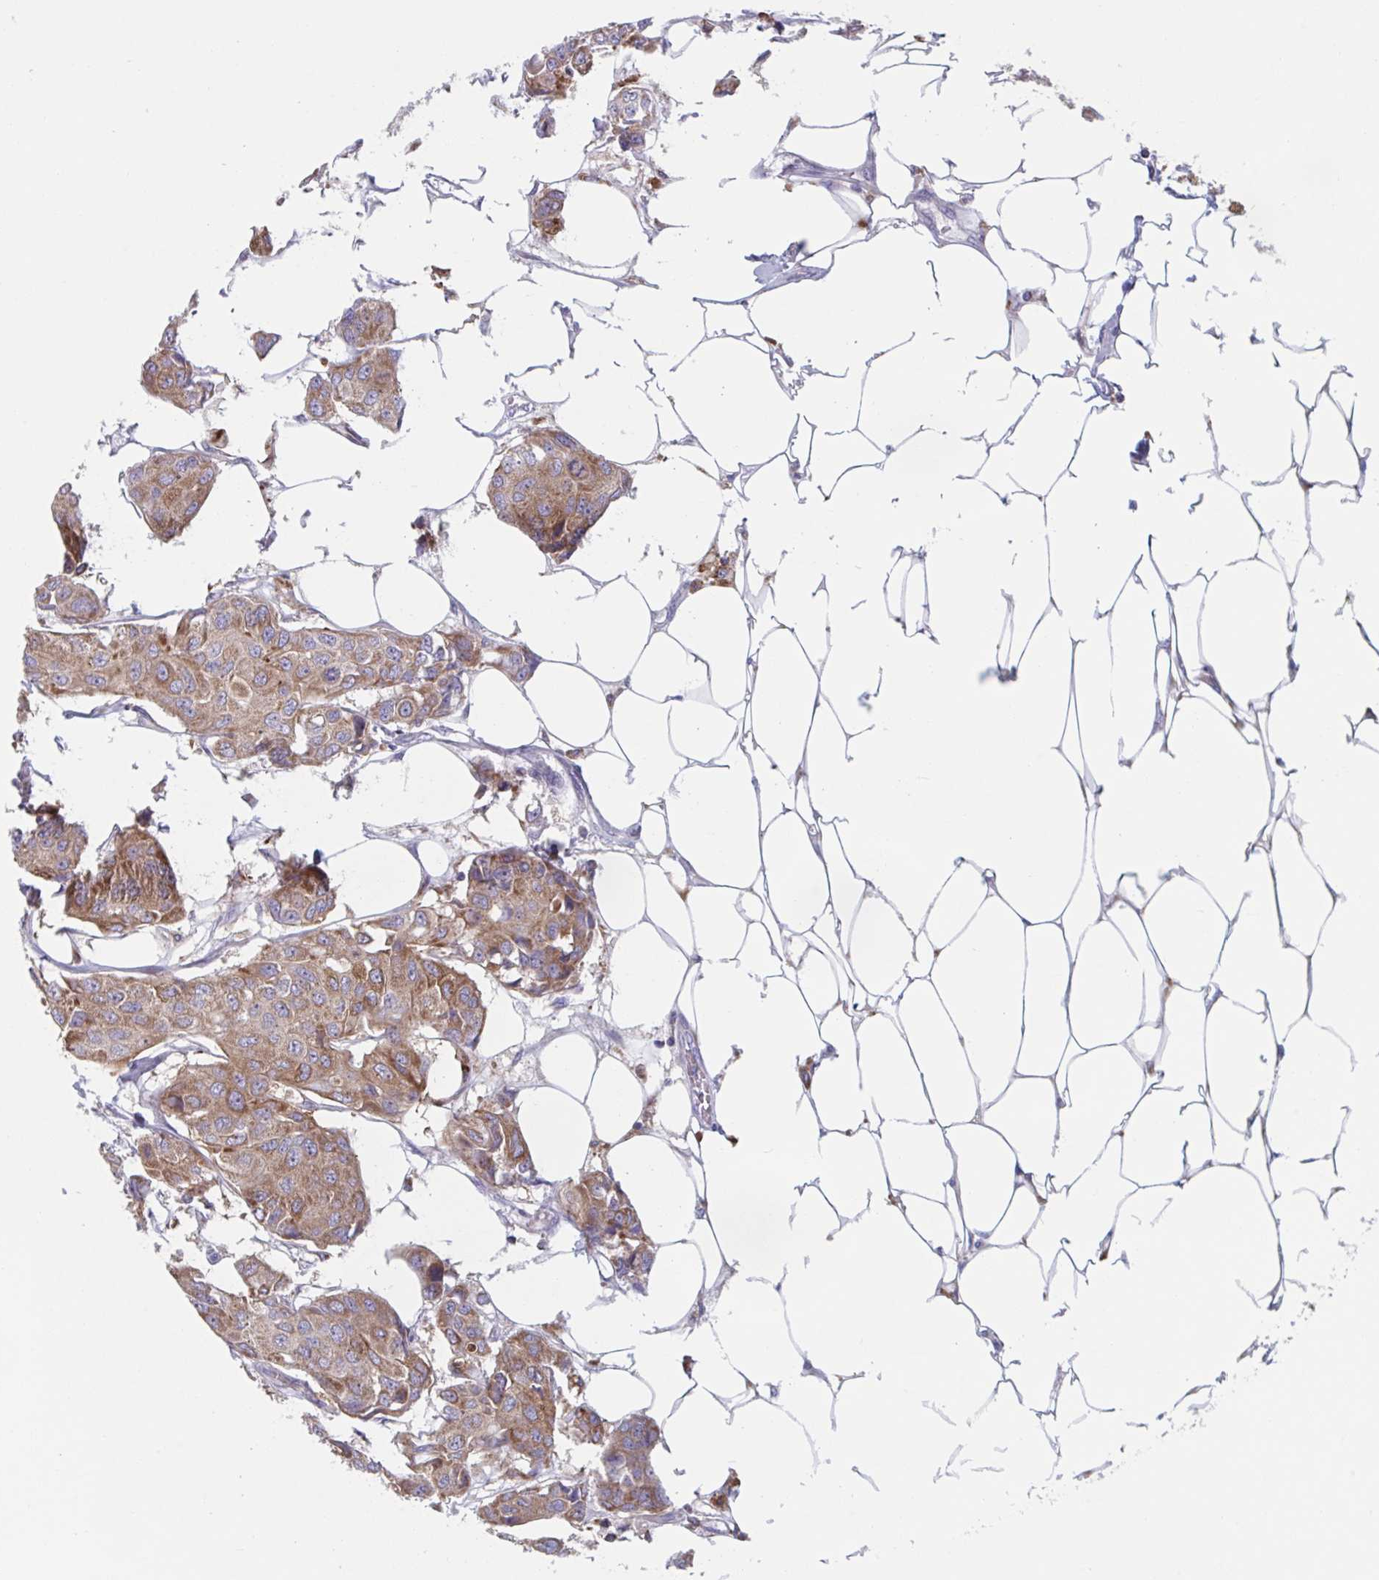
{"staining": {"intensity": "moderate", "quantity": ">75%", "location": "cytoplasmic/membranous"}, "tissue": "breast cancer", "cell_type": "Tumor cells", "image_type": "cancer", "snomed": [{"axis": "morphology", "description": "Duct carcinoma"}, {"axis": "topography", "description": "Breast"}, {"axis": "topography", "description": "Lymph node"}], "caption": "This histopathology image exhibits invasive ductal carcinoma (breast) stained with IHC to label a protein in brown. The cytoplasmic/membranous of tumor cells show moderate positivity for the protein. Nuclei are counter-stained blue.", "gene": "NIPSNAP1", "patient": {"sex": "female", "age": 80}}